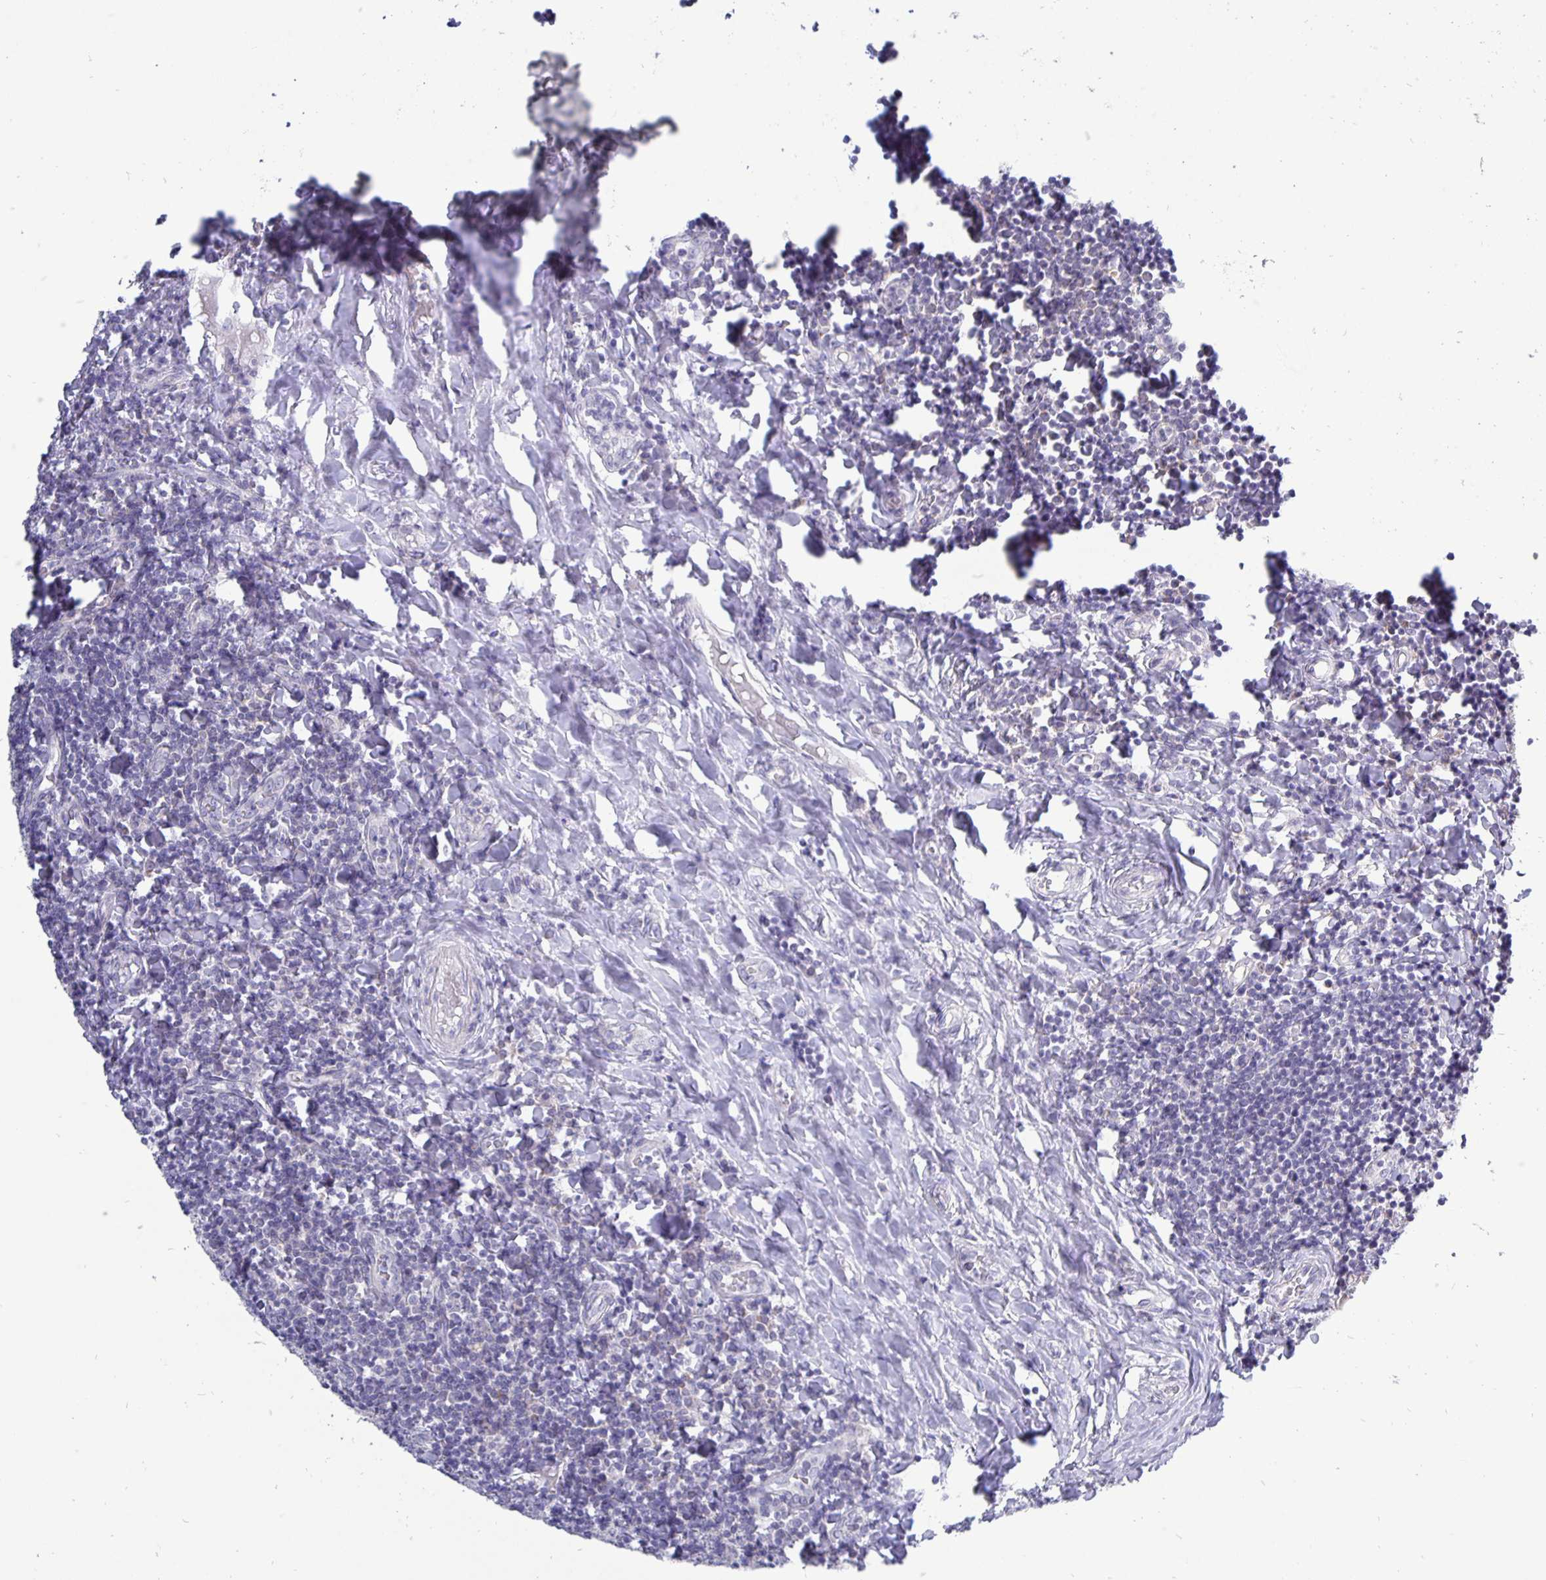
{"staining": {"intensity": "negative", "quantity": "none", "location": "none"}, "tissue": "tonsil", "cell_type": "Germinal center cells", "image_type": "normal", "snomed": [{"axis": "morphology", "description": "Normal tissue, NOS"}, {"axis": "topography", "description": "Tonsil"}], "caption": "The histopathology image exhibits no significant positivity in germinal center cells of tonsil.", "gene": "ERBB2", "patient": {"sex": "female", "age": 10}}